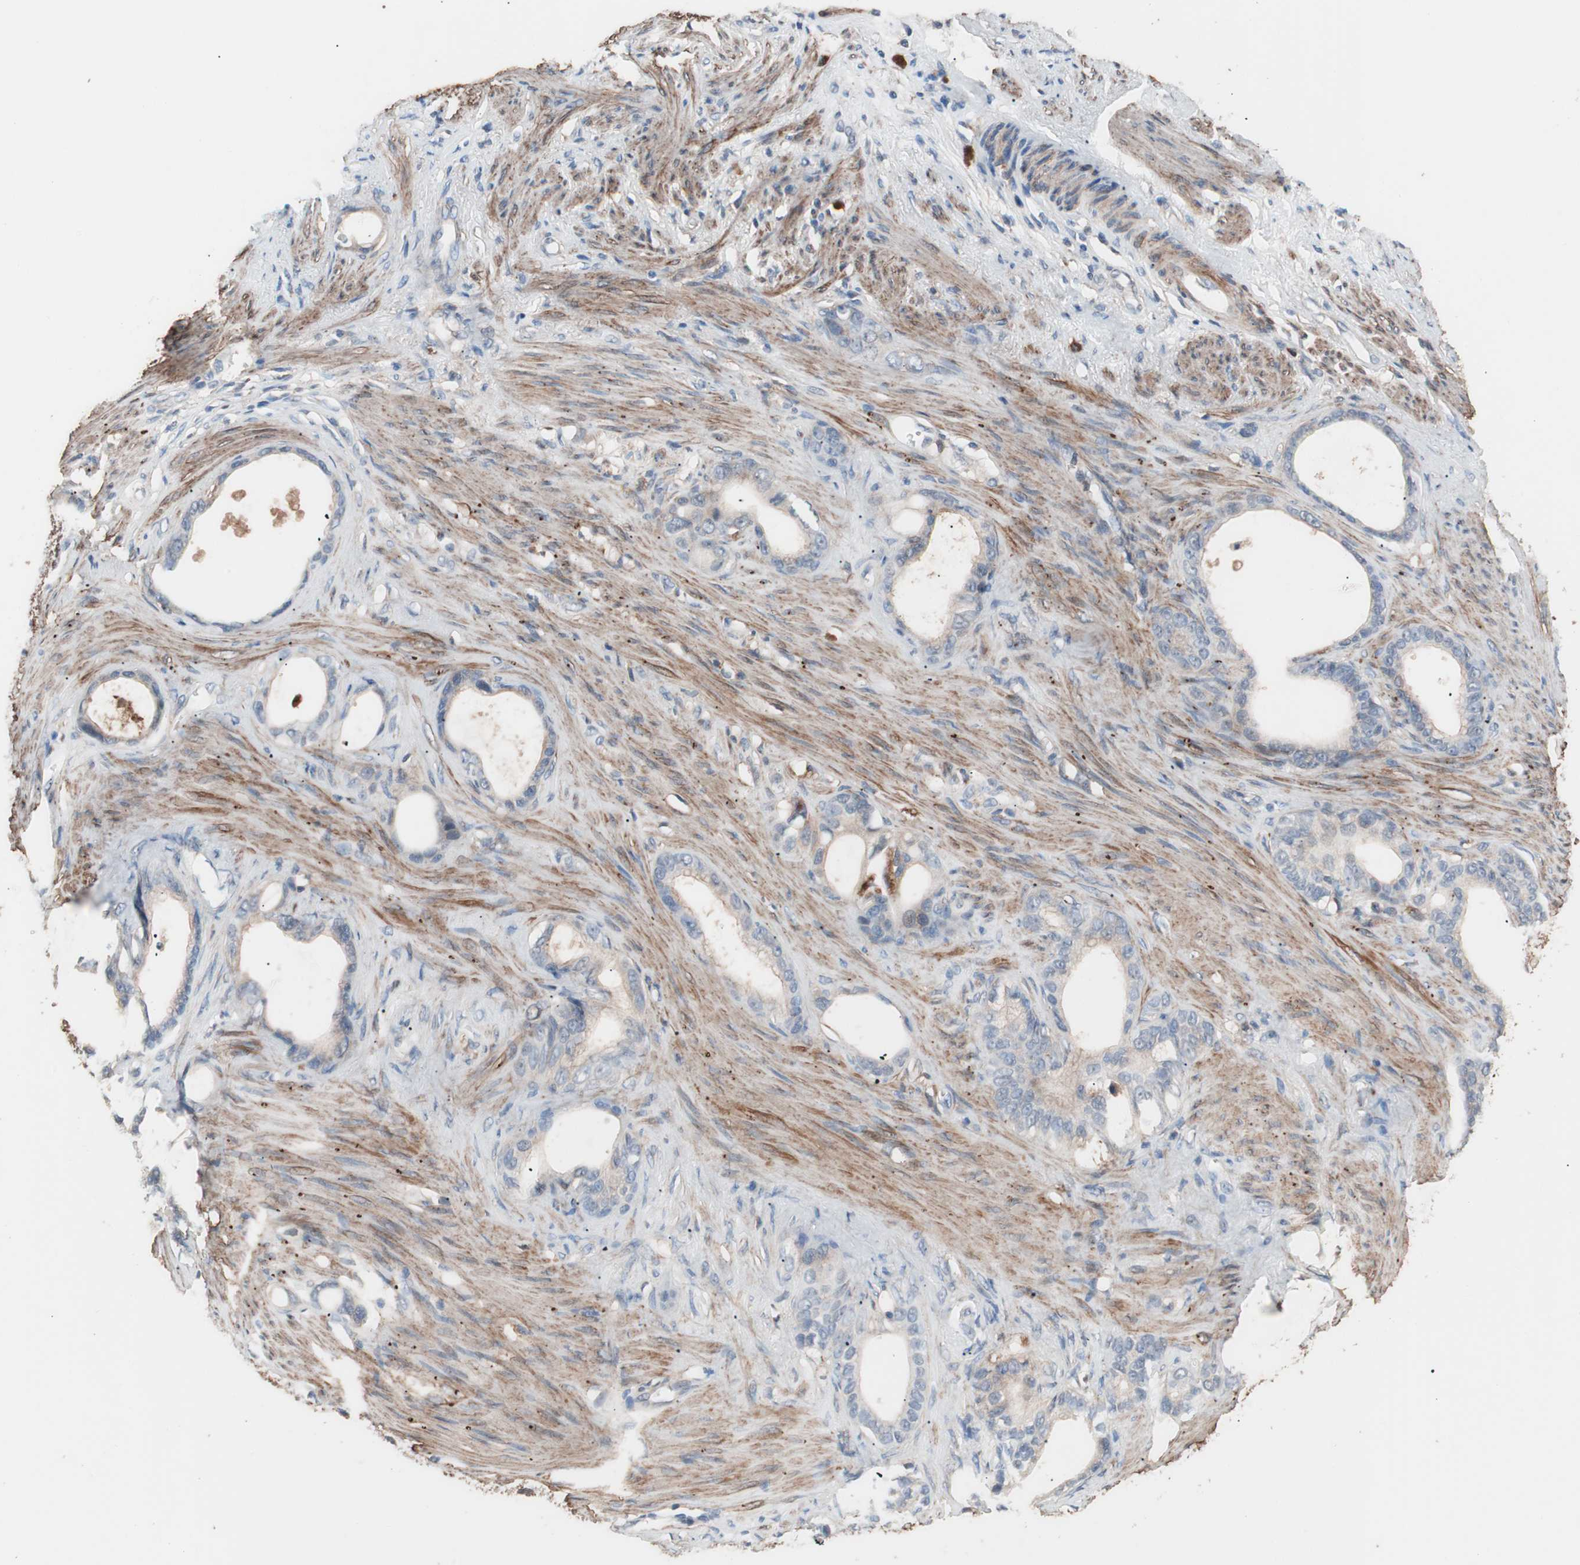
{"staining": {"intensity": "weak", "quantity": "<25%", "location": "cytoplasmic/membranous"}, "tissue": "stomach cancer", "cell_type": "Tumor cells", "image_type": "cancer", "snomed": [{"axis": "morphology", "description": "Adenocarcinoma, NOS"}, {"axis": "topography", "description": "Stomach"}], "caption": "A high-resolution image shows immunohistochemistry staining of stomach cancer (adenocarcinoma), which reveals no significant staining in tumor cells.", "gene": "LITAF", "patient": {"sex": "female", "age": 75}}